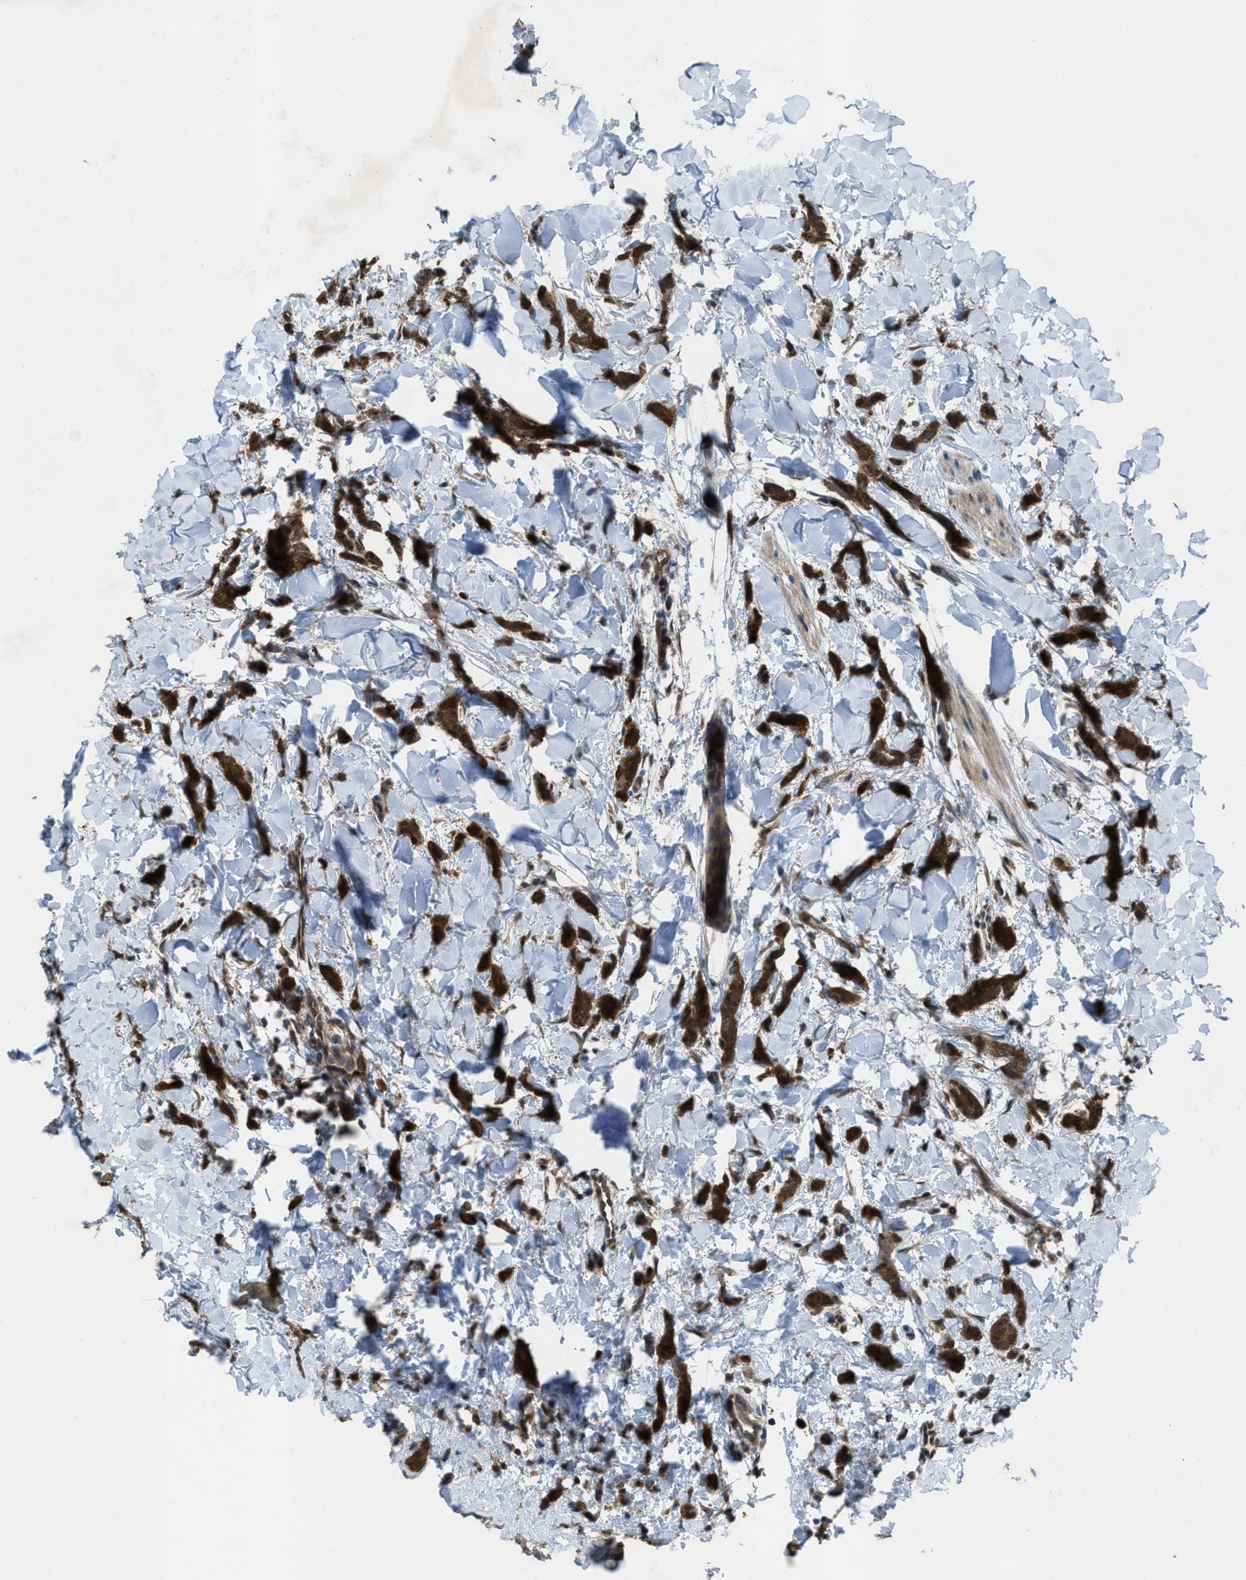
{"staining": {"intensity": "strong", "quantity": ">75%", "location": "cytoplasmic/membranous"}, "tissue": "breast cancer", "cell_type": "Tumor cells", "image_type": "cancer", "snomed": [{"axis": "morphology", "description": "Lobular carcinoma"}, {"axis": "topography", "description": "Skin"}, {"axis": "topography", "description": "Breast"}], "caption": "Immunohistochemical staining of breast cancer (lobular carcinoma) shows high levels of strong cytoplasmic/membranous expression in about >75% of tumor cells.", "gene": "PLAA", "patient": {"sex": "female", "age": 46}}